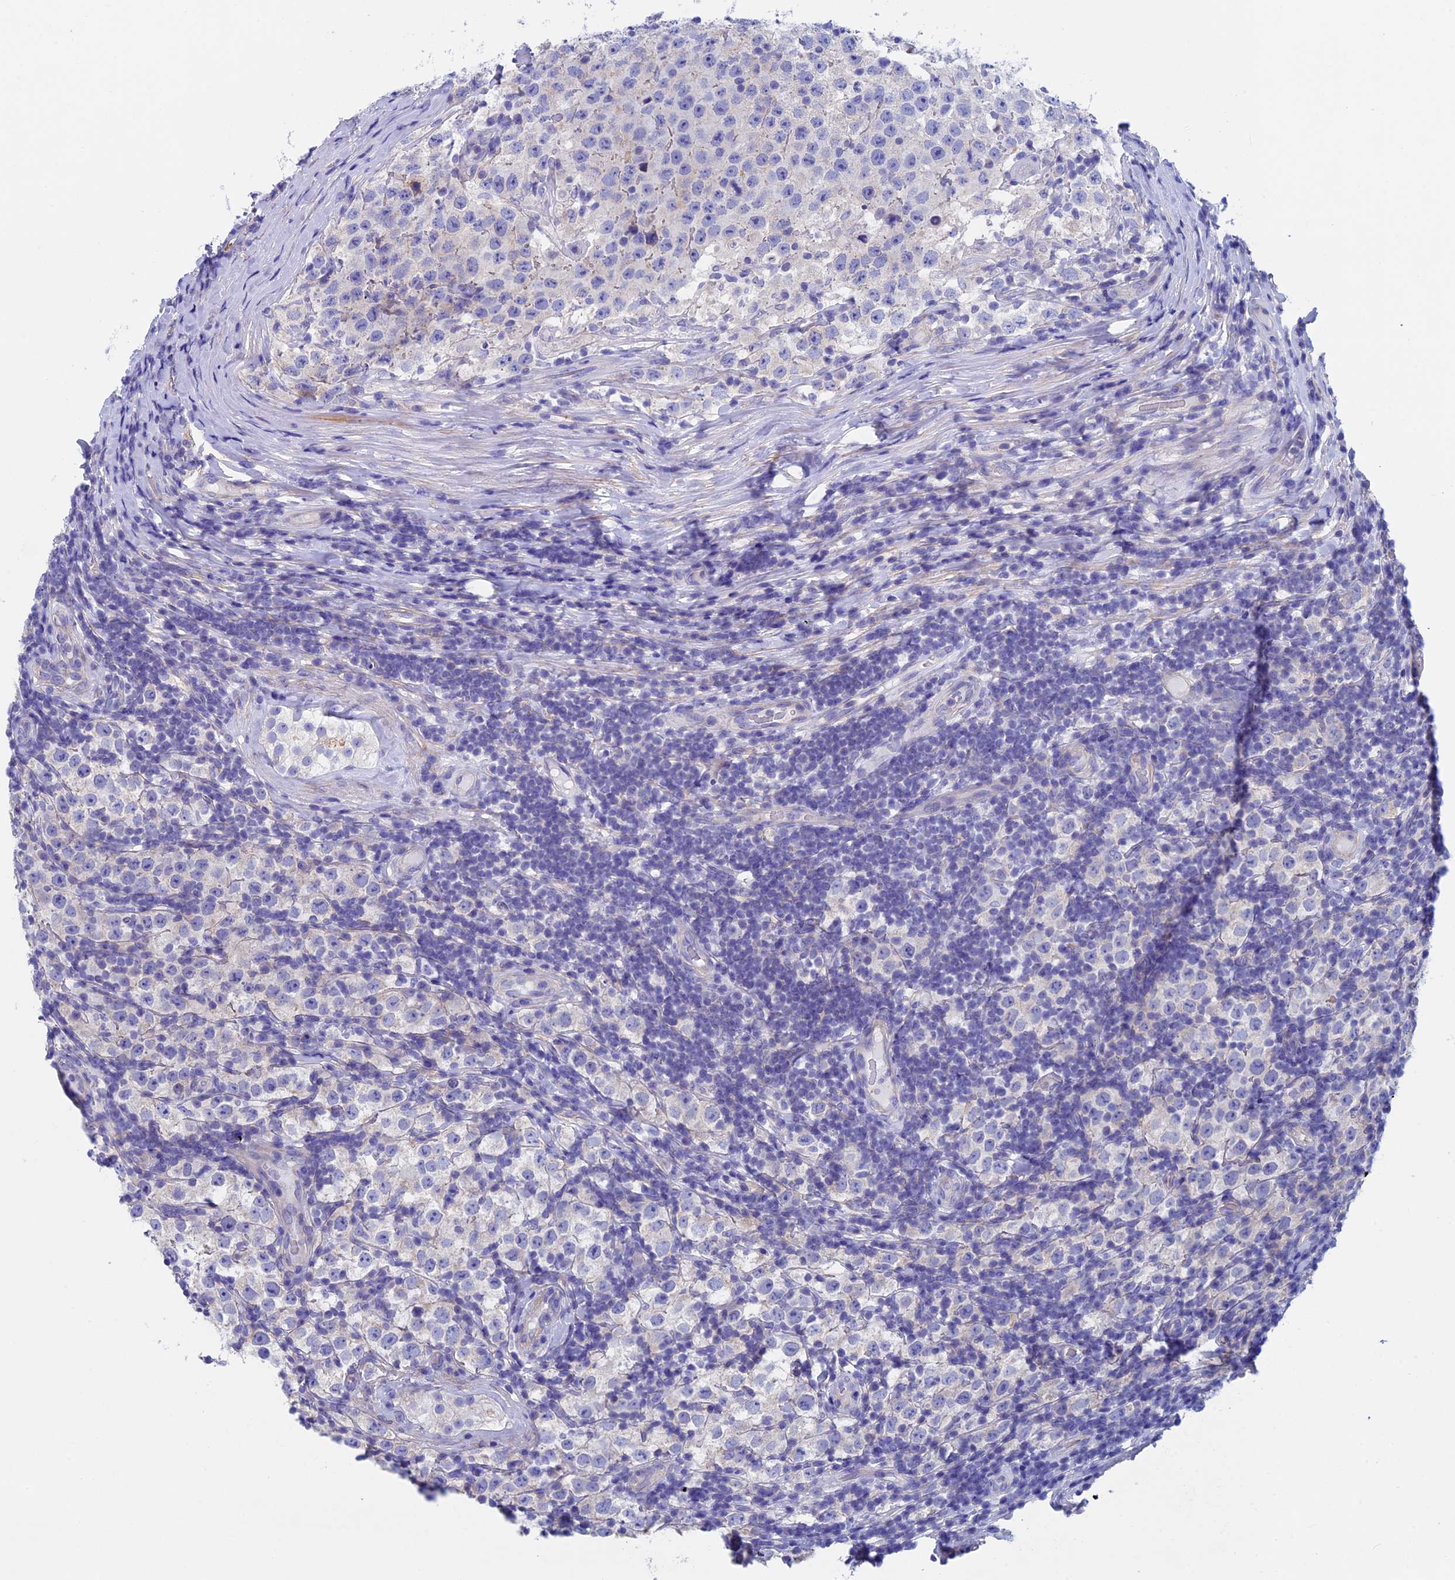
{"staining": {"intensity": "negative", "quantity": "none", "location": "none"}, "tissue": "testis cancer", "cell_type": "Tumor cells", "image_type": "cancer", "snomed": [{"axis": "morphology", "description": "Normal tissue, NOS"}, {"axis": "morphology", "description": "Urothelial carcinoma, High grade"}, {"axis": "morphology", "description": "Seminoma, NOS"}, {"axis": "morphology", "description": "Carcinoma, Embryonal, NOS"}, {"axis": "topography", "description": "Urinary bladder"}, {"axis": "topography", "description": "Testis"}], "caption": "Immunohistochemistry of high-grade urothelial carcinoma (testis) demonstrates no staining in tumor cells. (Immunohistochemistry, brightfield microscopy, high magnification).", "gene": "ADH7", "patient": {"sex": "male", "age": 41}}